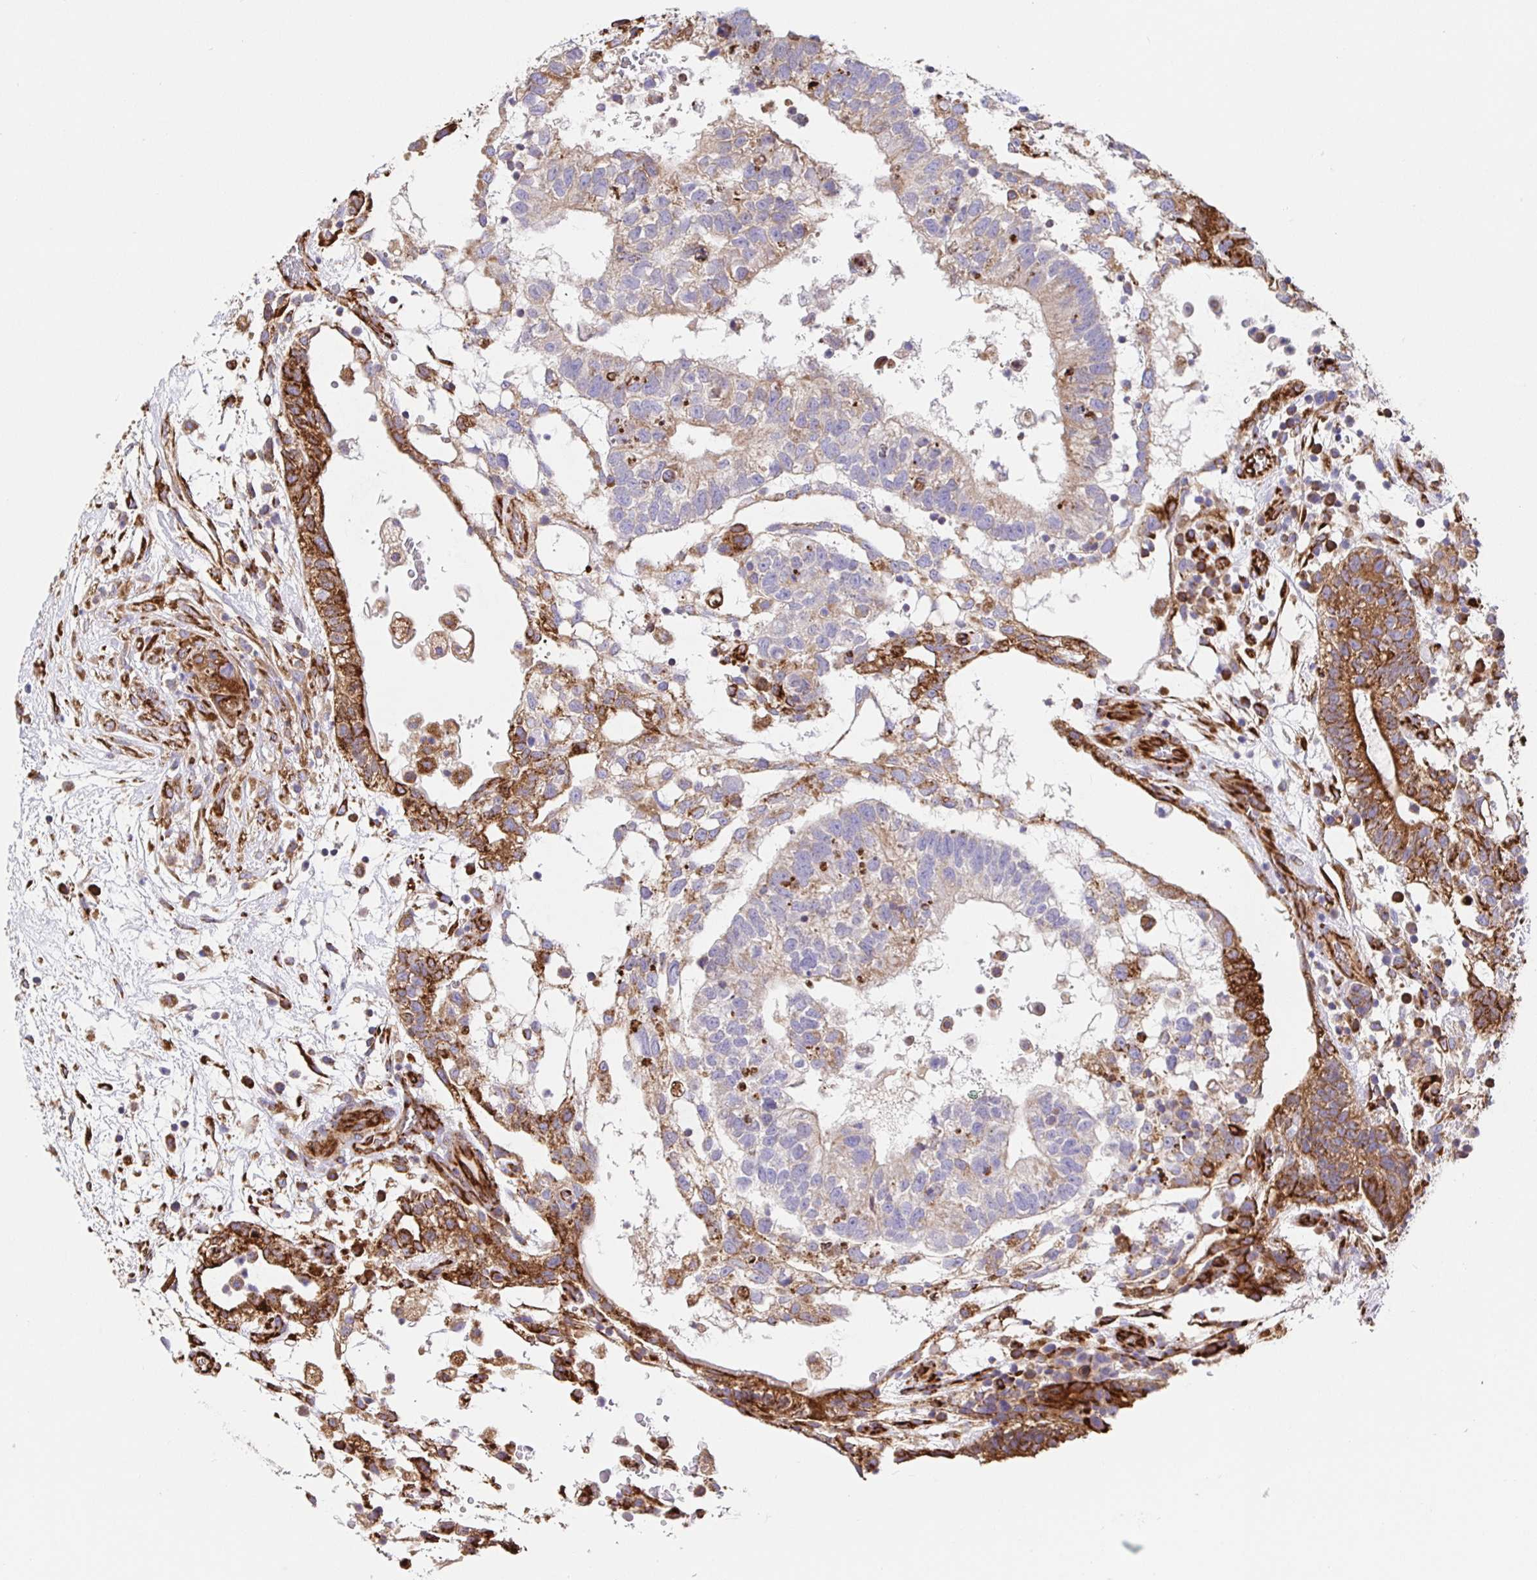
{"staining": {"intensity": "strong", "quantity": "25%-75%", "location": "cytoplasmic/membranous"}, "tissue": "testis cancer", "cell_type": "Tumor cells", "image_type": "cancer", "snomed": [{"axis": "morphology", "description": "Normal tissue, NOS"}, {"axis": "morphology", "description": "Carcinoma, Embryonal, NOS"}, {"axis": "topography", "description": "Testis"}], "caption": "Human embryonal carcinoma (testis) stained with a protein marker reveals strong staining in tumor cells.", "gene": "MAOA", "patient": {"sex": "male", "age": 32}}